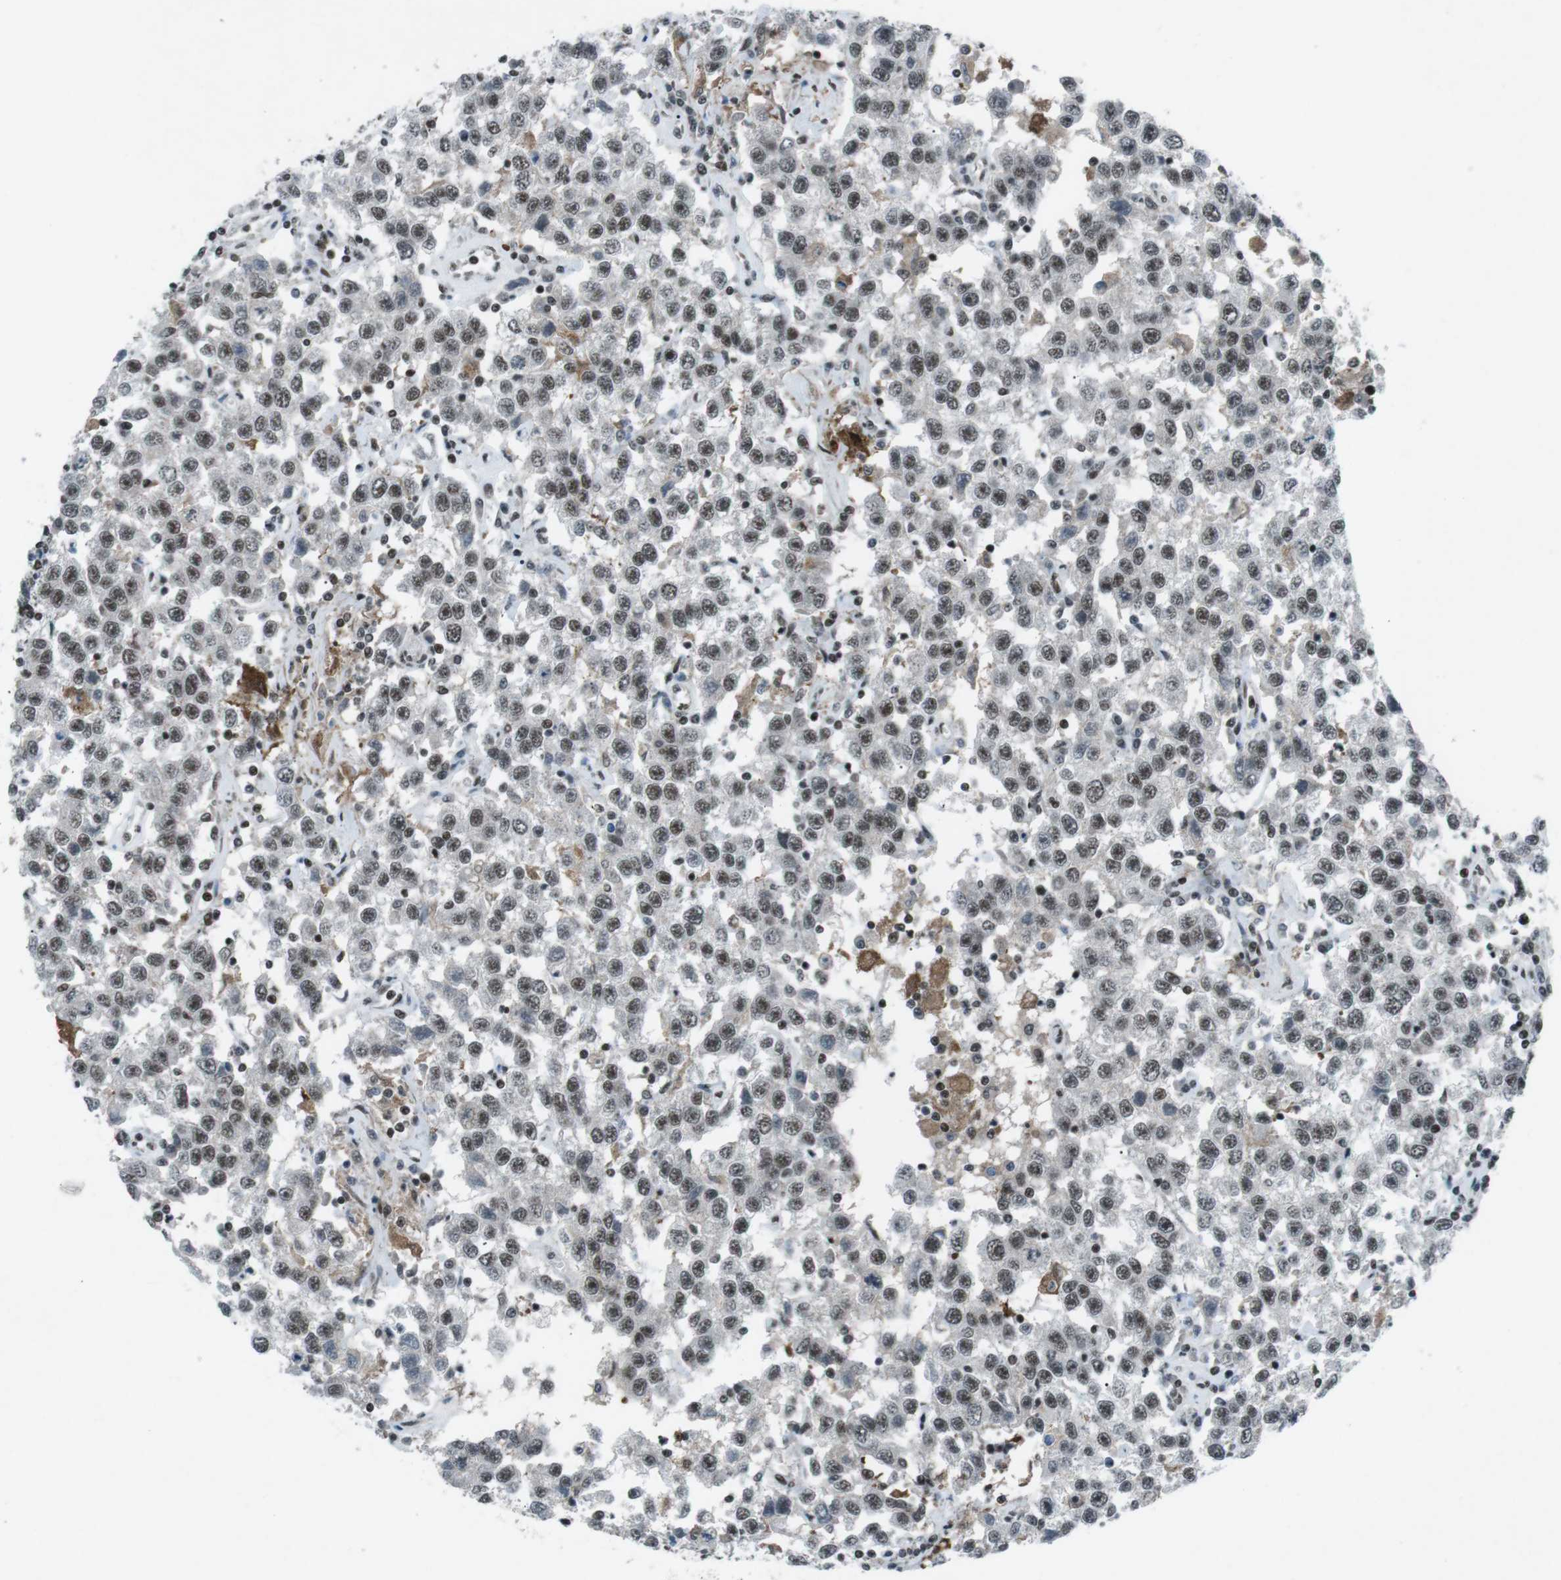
{"staining": {"intensity": "moderate", "quantity": ">75%", "location": "nuclear"}, "tissue": "testis cancer", "cell_type": "Tumor cells", "image_type": "cancer", "snomed": [{"axis": "morphology", "description": "Seminoma, NOS"}, {"axis": "topography", "description": "Testis"}], "caption": "The immunohistochemical stain shows moderate nuclear expression in tumor cells of testis cancer (seminoma) tissue.", "gene": "TAF1", "patient": {"sex": "male", "age": 41}}